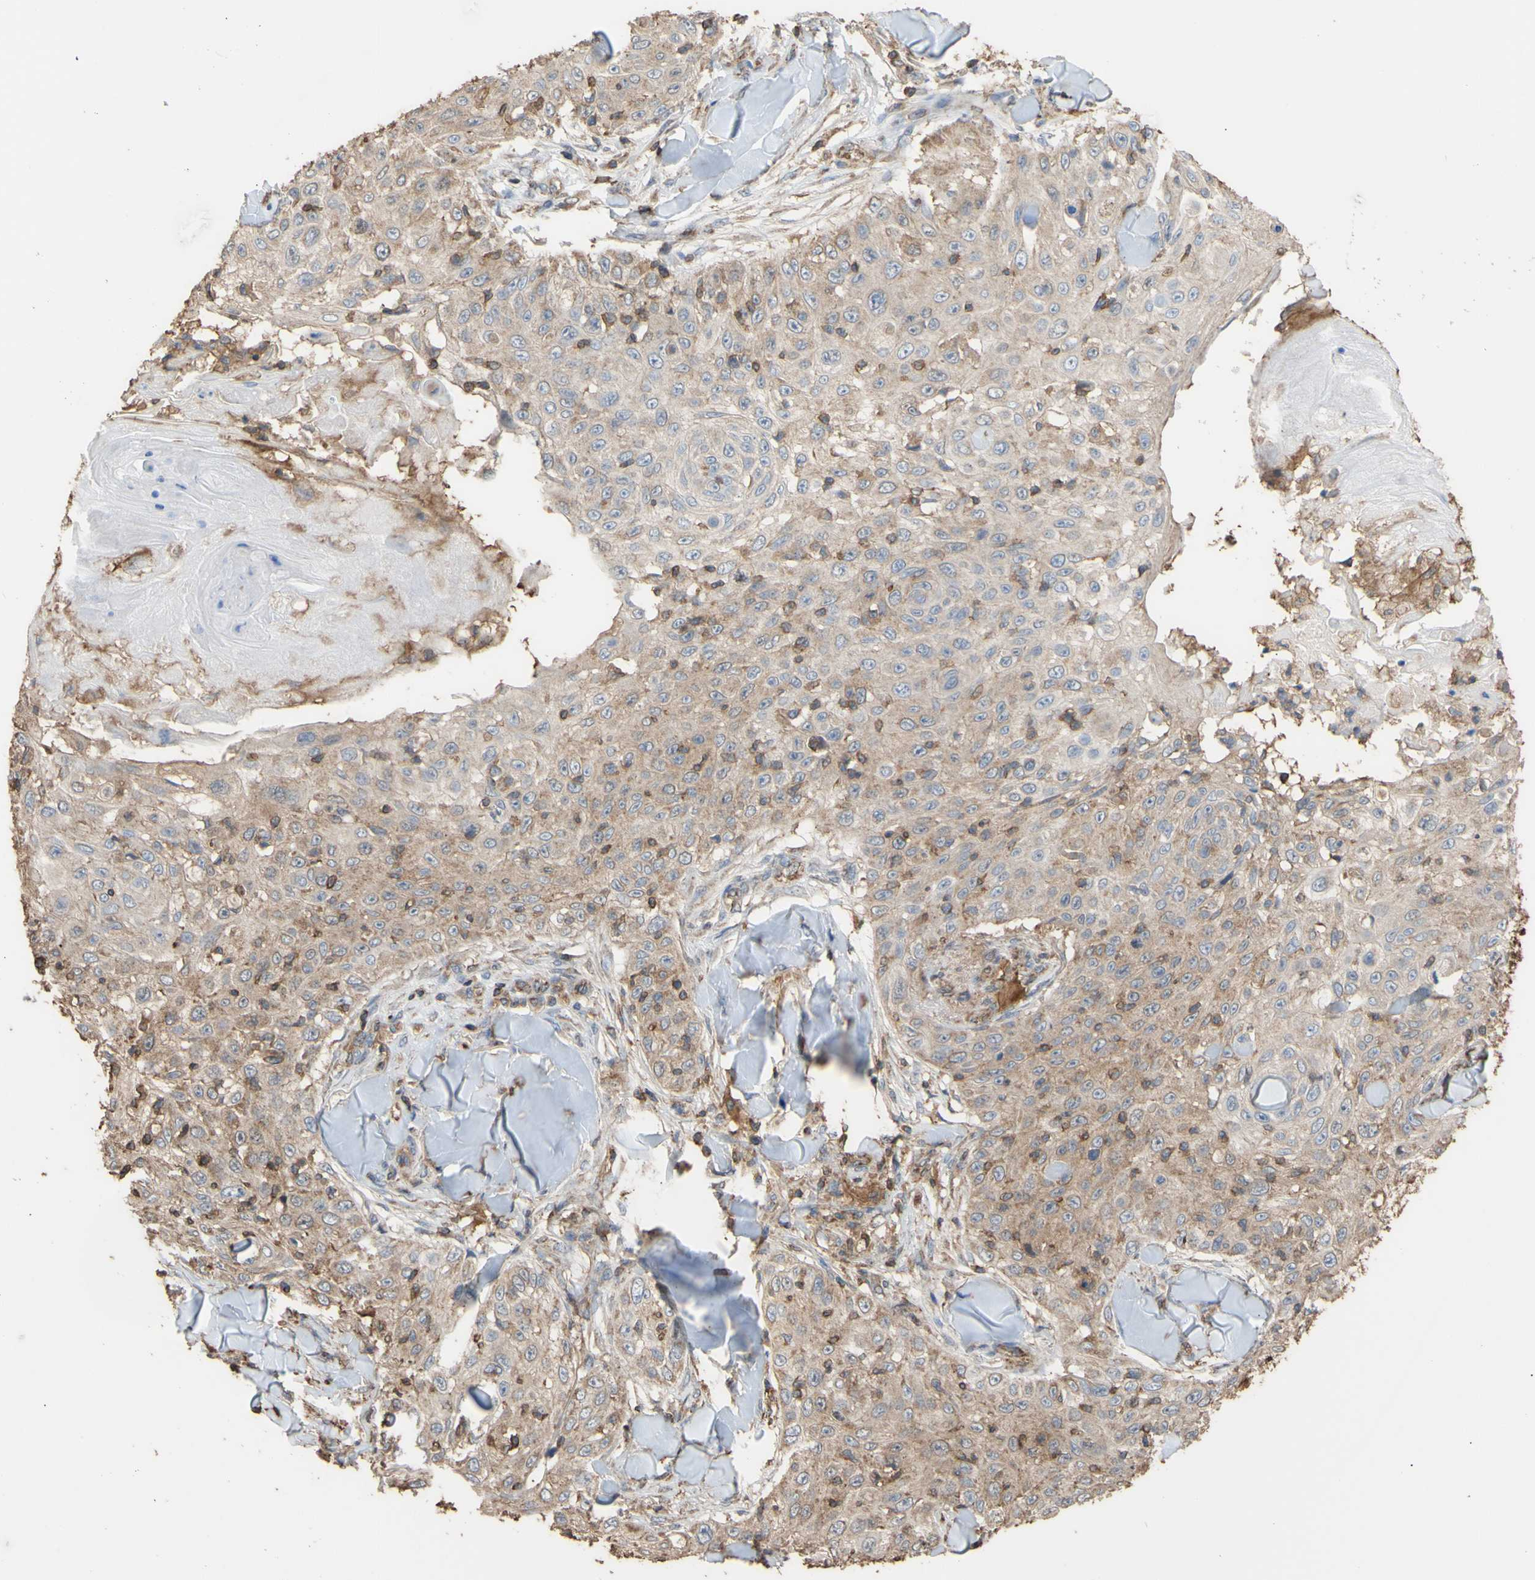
{"staining": {"intensity": "weak", "quantity": ">75%", "location": "cytoplasmic/membranous"}, "tissue": "skin cancer", "cell_type": "Tumor cells", "image_type": "cancer", "snomed": [{"axis": "morphology", "description": "Squamous cell carcinoma, NOS"}, {"axis": "topography", "description": "Skin"}], "caption": "High-magnification brightfield microscopy of squamous cell carcinoma (skin) stained with DAB (3,3'-diaminobenzidine) (brown) and counterstained with hematoxylin (blue). tumor cells exhibit weak cytoplasmic/membranous staining is identified in approximately>75% of cells.", "gene": "ALDH9A1", "patient": {"sex": "male", "age": 86}}